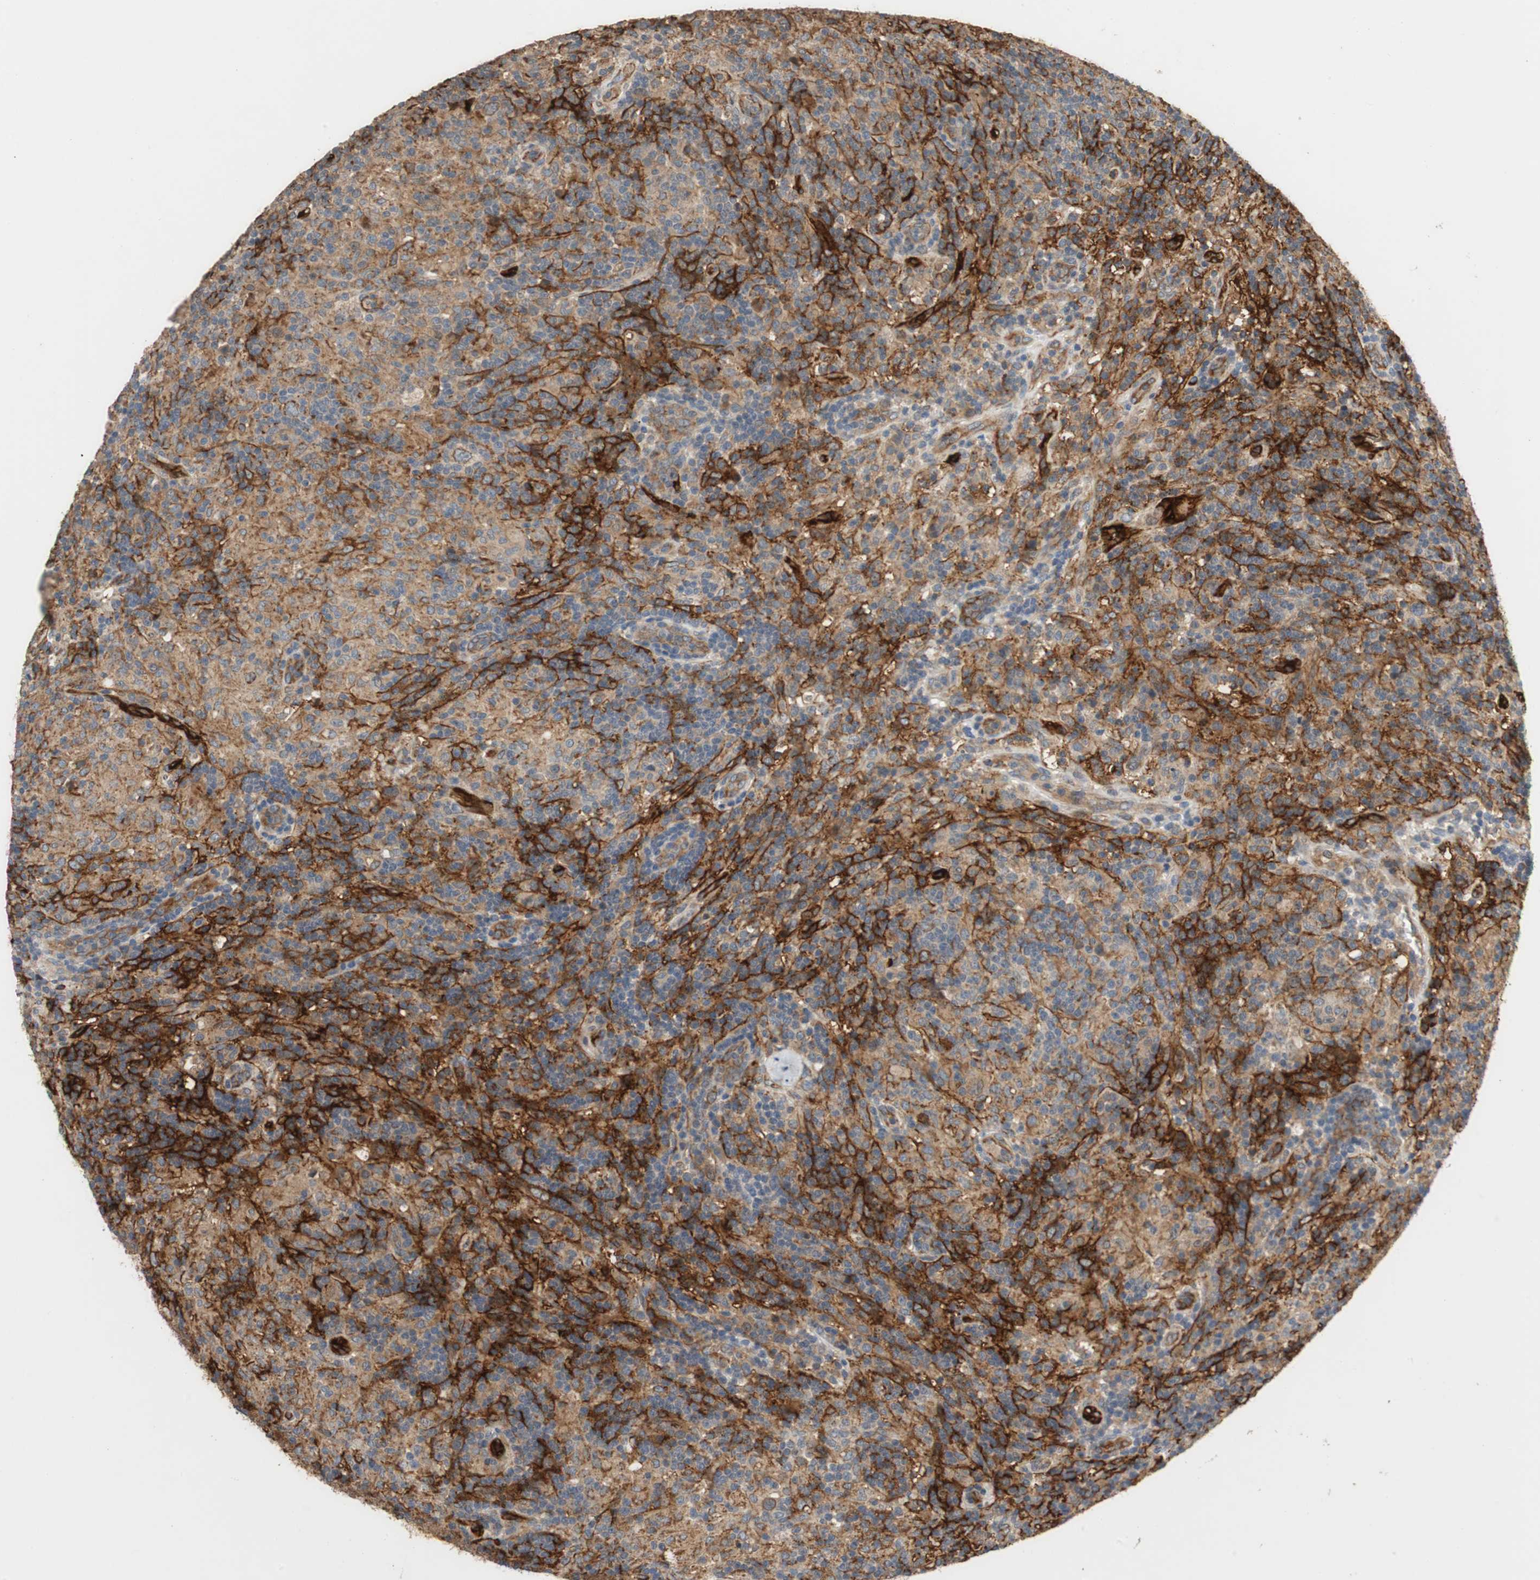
{"staining": {"intensity": "moderate", "quantity": "25%-75%", "location": "cytoplasmic/membranous"}, "tissue": "lymphoma", "cell_type": "Tumor cells", "image_type": "cancer", "snomed": [{"axis": "morphology", "description": "Hodgkin's disease, NOS"}, {"axis": "topography", "description": "Lymph node"}], "caption": "A micrograph showing moderate cytoplasmic/membranous positivity in approximately 25%-75% of tumor cells in Hodgkin's disease, as visualized by brown immunohistochemical staining.", "gene": "ALPL", "patient": {"sex": "male", "age": 70}}